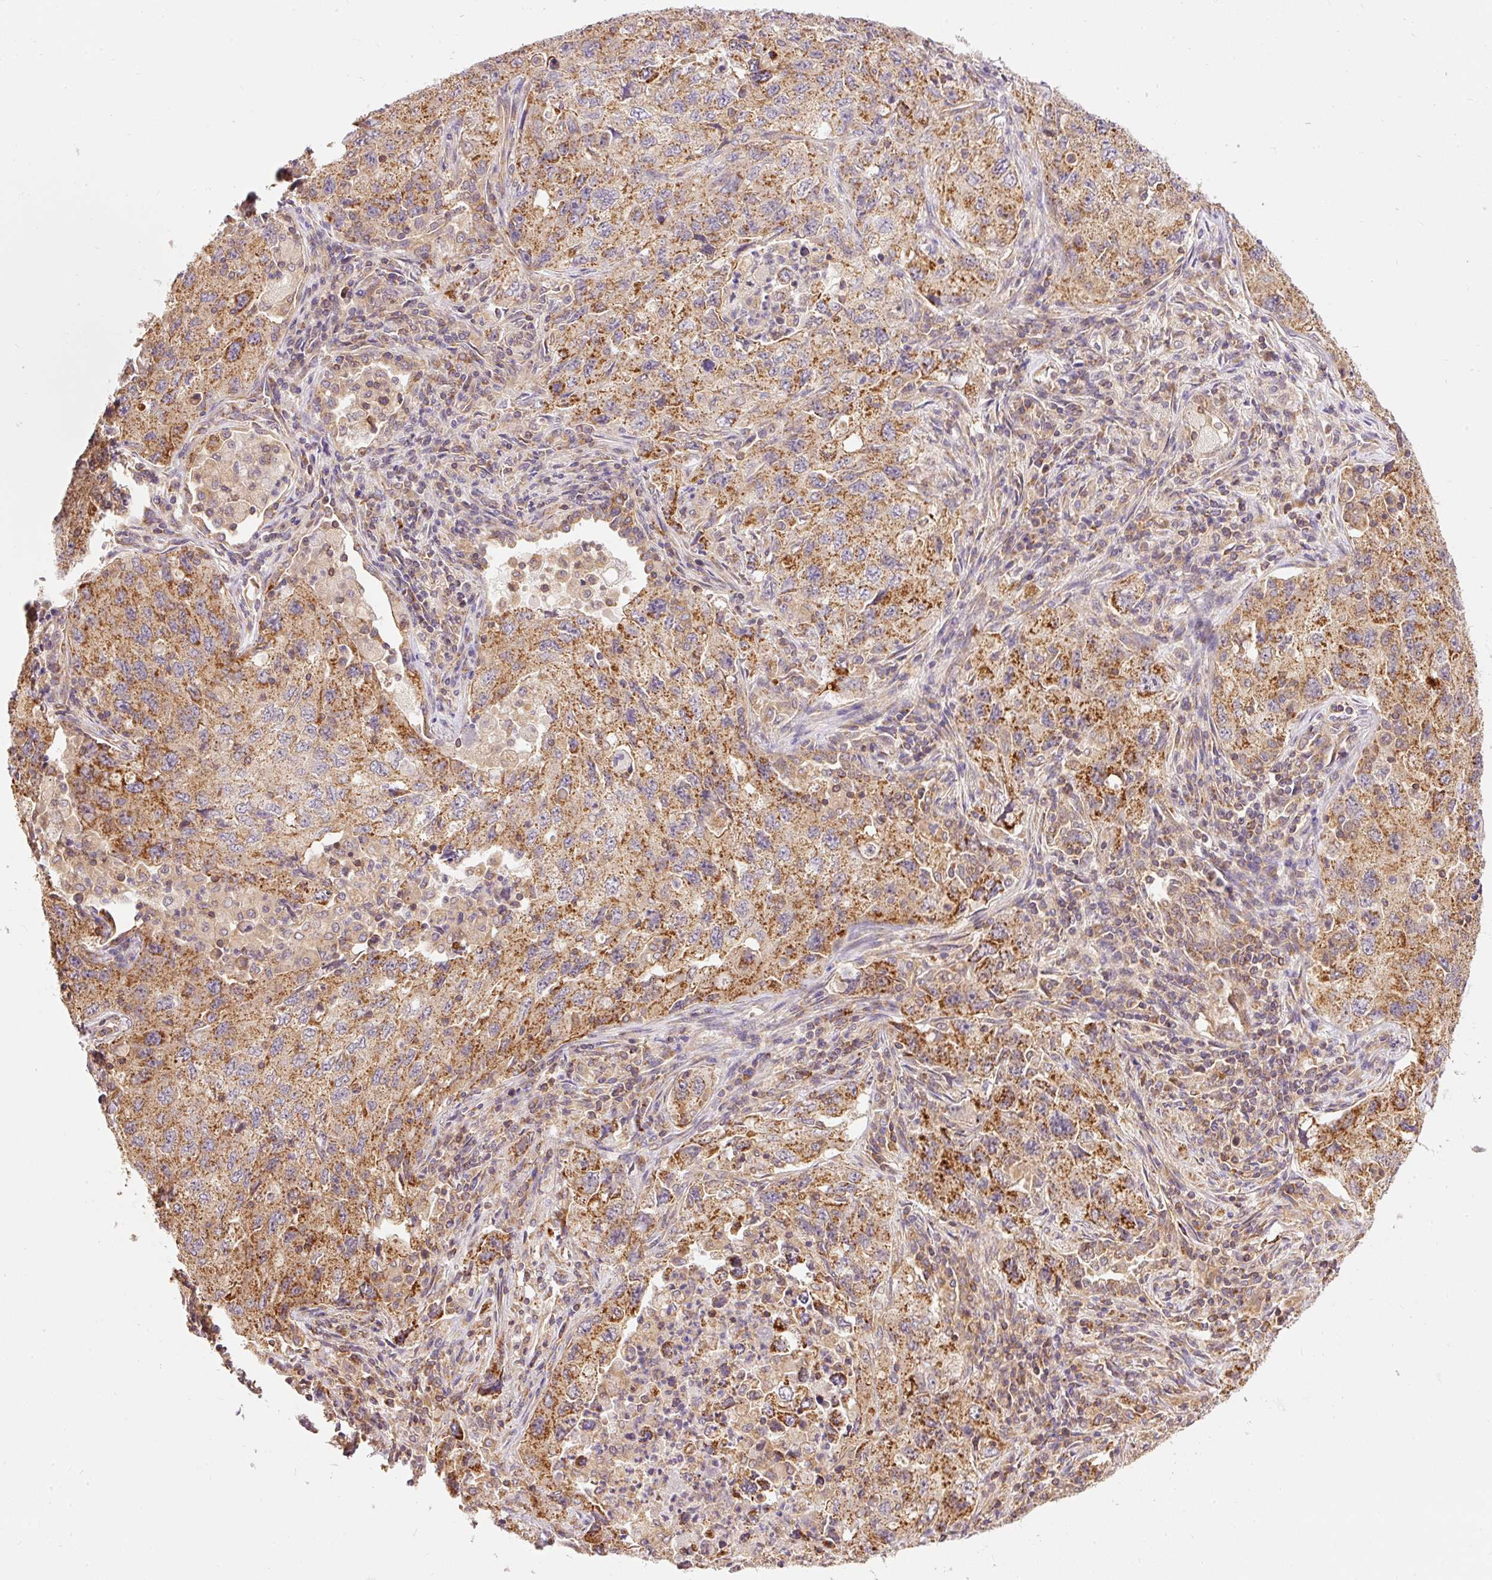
{"staining": {"intensity": "moderate", "quantity": ">75%", "location": "cytoplasmic/membranous"}, "tissue": "lung cancer", "cell_type": "Tumor cells", "image_type": "cancer", "snomed": [{"axis": "morphology", "description": "Adenocarcinoma, NOS"}, {"axis": "topography", "description": "Lung"}], "caption": "Immunohistochemistry staining of lung adenocarcinoma, which shows medium levels of moderate cytoplasmic/membranous positivity in approximately >75% of tumor cells indicating moderate cytoplasmic/membranous protein positivity. The staining was performed using DAB (3,3'-diaminobenzidine) (brown) for protein detection and nuclei were counterstained in hematoxylin (blue).", "gene": "ADCY4", "patient": {"sex": "female", "age": 57}}